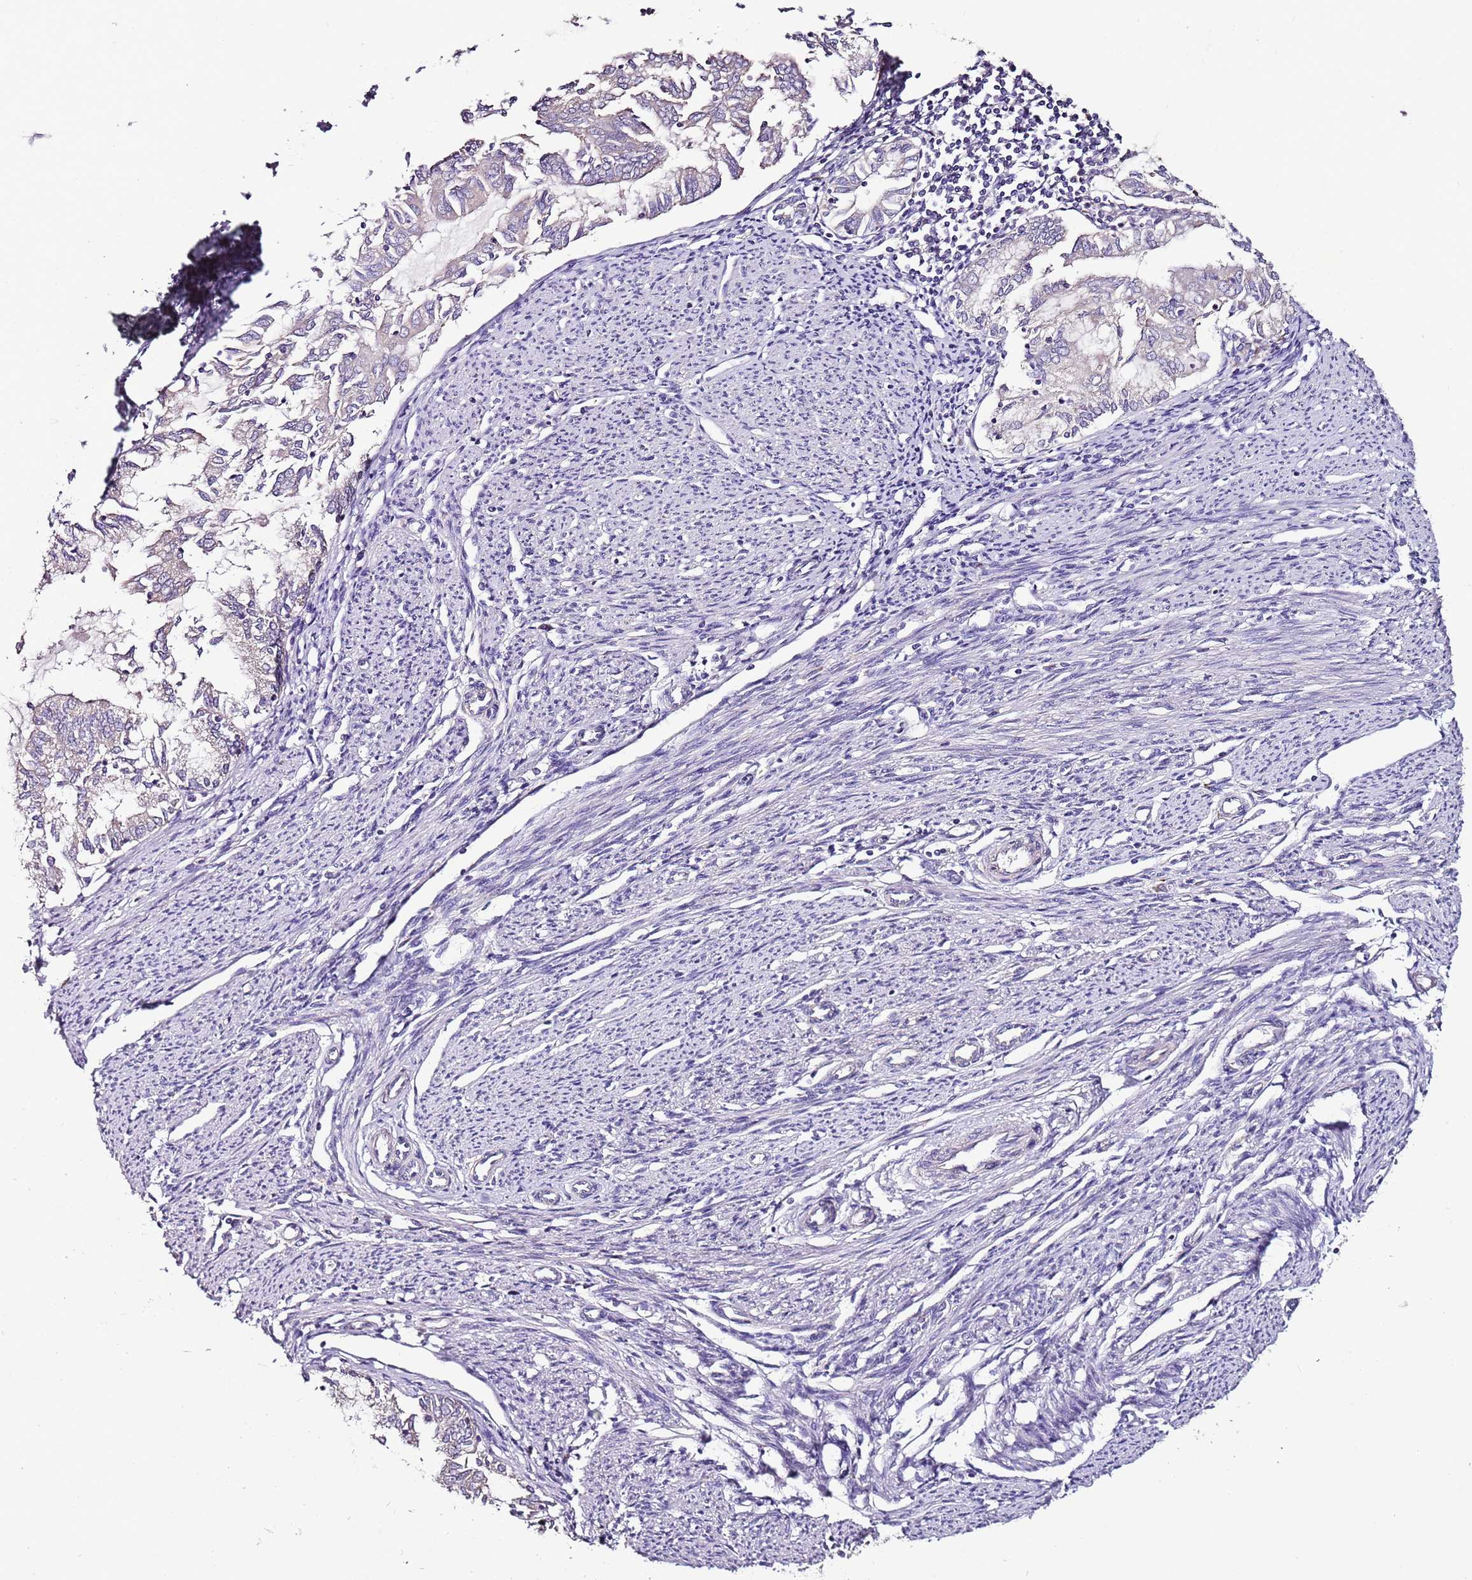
{"staining": {"intensity": "negative", "quantity": "none", "location": "none"}, "tissue": "endometrial cancer", "cell_type": "Tumor cells", "image_type": "cancer", "snomed": [{"axis": "morphology", "description": "Adenocarcinoma, NOS"}, {"axis": "topography", "description": "Endometrium"}], "caption": "There is no significant staining in tumor cells of endometrial adenocarcinoma.", "gene": "FAM20A", "patient": {"sex": "female", "age": 79}}